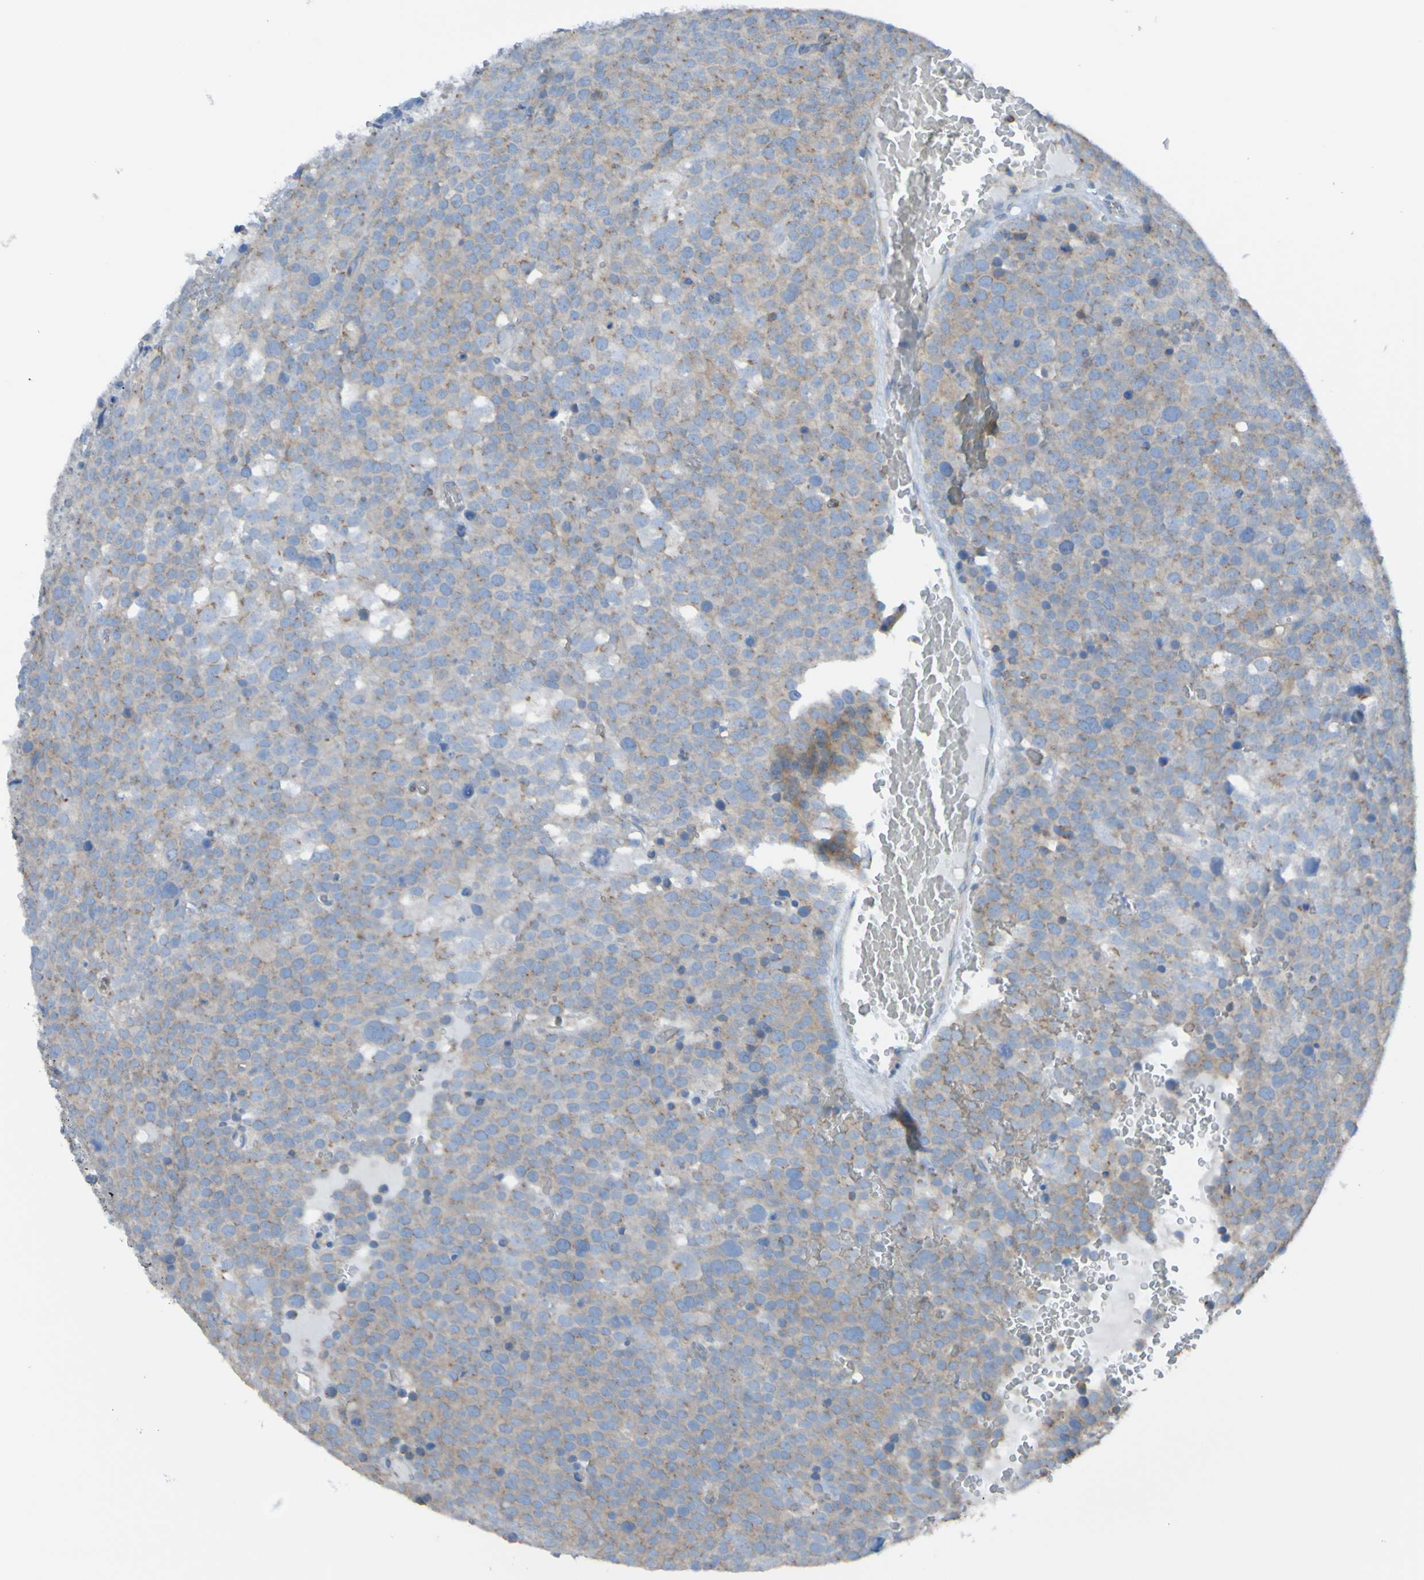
{"staining": {"intensity": "moderate", "quantity": "25%-75%", "location": "cytoplasmic/membranous"}, "tissue": "testis cancer", "cell_type": "Tumor cells", "image_type": "cancer", "snomed": [{"axis": "morphology", "description": "Seminoma, NOS"}, {"axis": "topography", "description": "Testis"}], "caption": "Seminoma (testis) tissue reveals moderate cytoplasmic/membranous positivity in approximately 25%-75% of tumor cells (brown staining indicates protein expression, while blue staining denotes nuclei).", "gene": "MINAR1", "patient": {"sex": "male", "age": 71}}